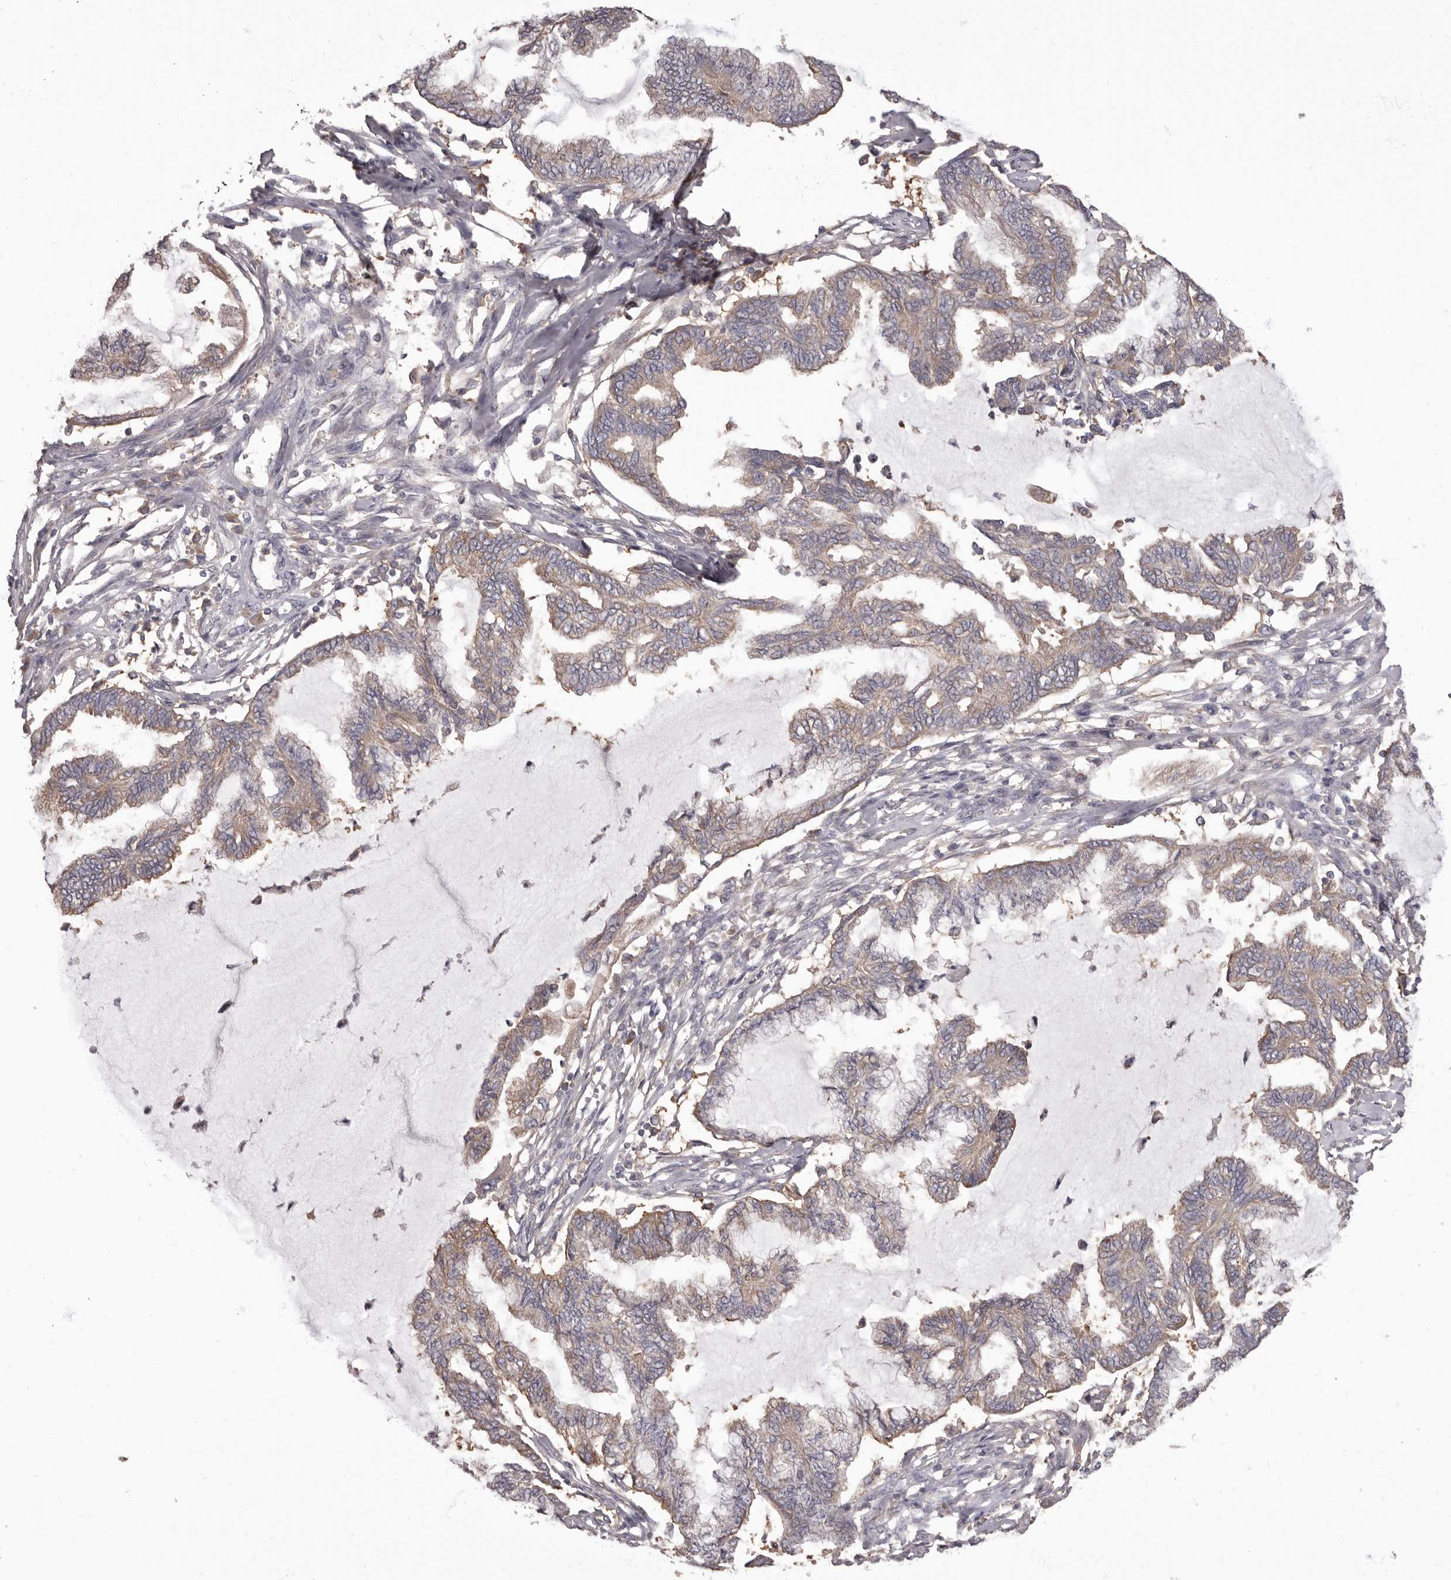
{"staining": {"intensity": "weak", "quantity": "25%-75%", "location": "cytoplasmic/membranous"}, "tissue": "endometrial cancer", "cell_type": "Tumor cells", "image_type": "cancer", "snomed": [{"axis": "morphology", "description": "Adenocarcinoma, NOS"}, {"axis": "topography", "description": "Endometrium"}], "caption": "A brown stain shows weak cytoplasmic/membranous positivity of a protein in human endometrial adenocarcinoma tumor cells.", "gene": "APEH", "patient": {"sex": "female", "age": 86}}